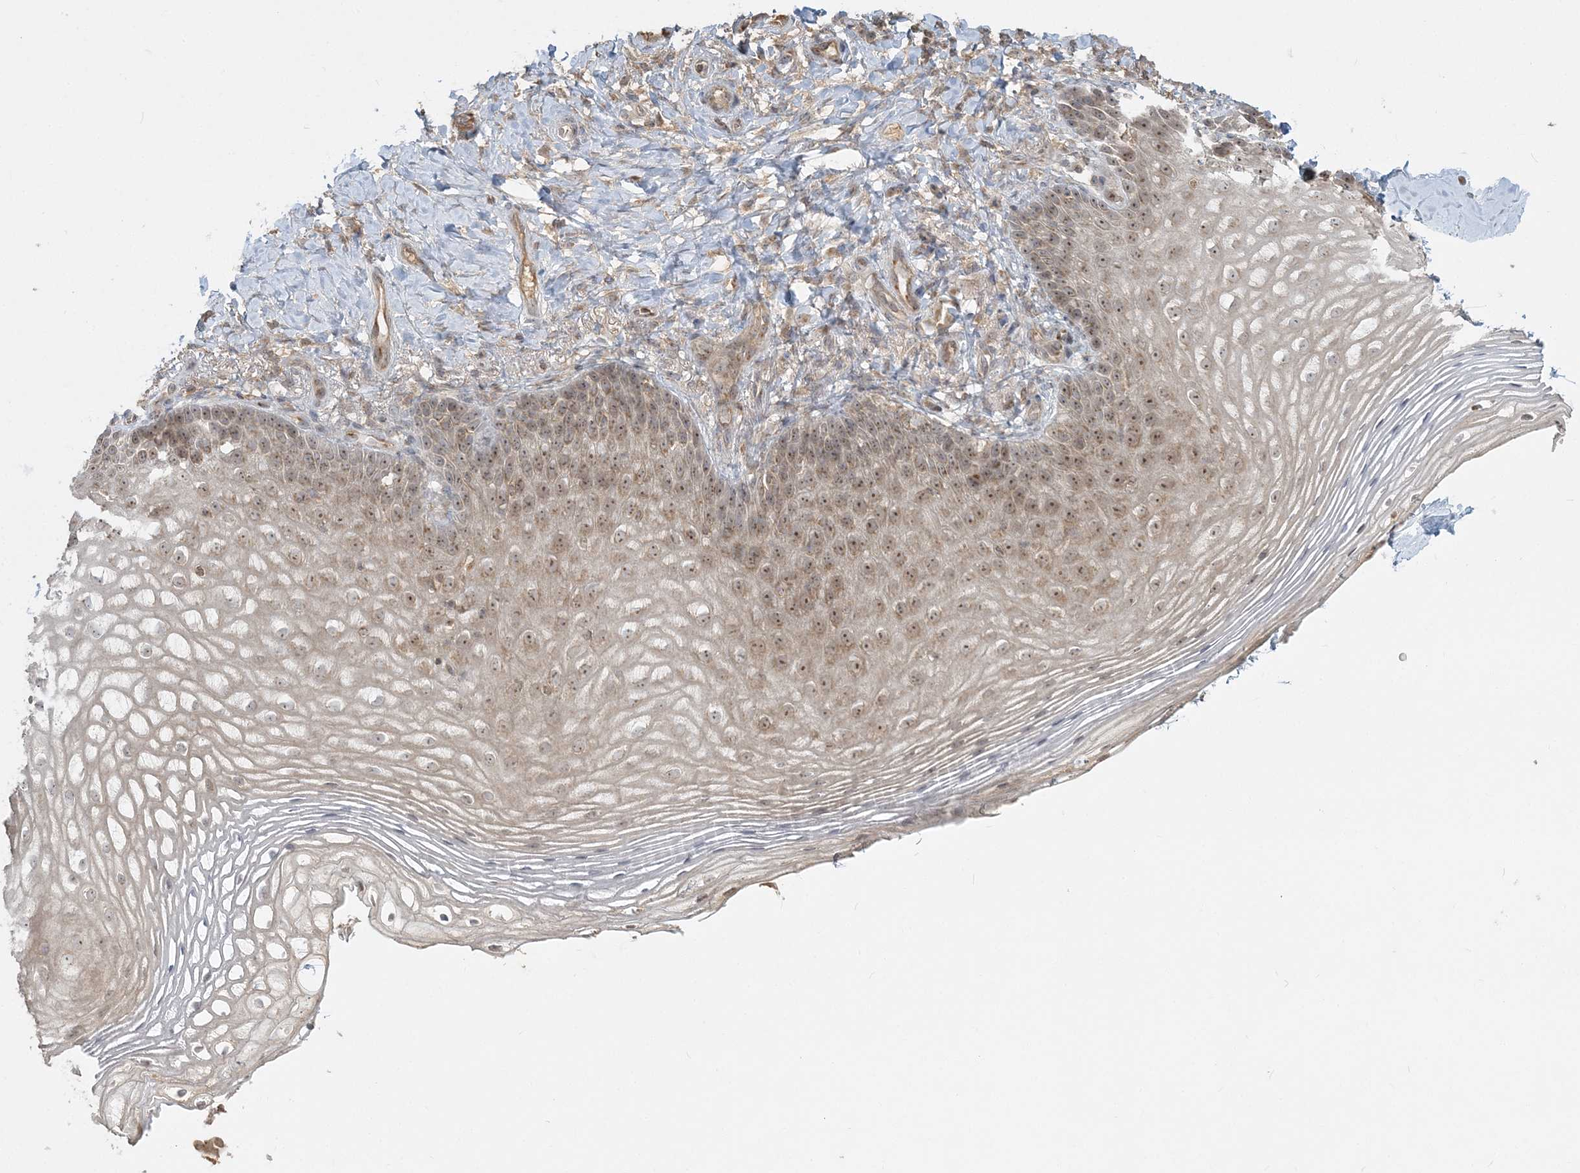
{"staining": {"intensity": "moderate", "quantity": "25%-75%", "location": "nuclear"}, "tissue": "vagina", "cell_type": "Squamous epithelial cells", "image_type": "normal", "snomed": [{"axis": "morphology", "description": "Normal tissue, NOS"}, {"axis": "topography", "description": "Vagina"}], "caption": "Protein analysis of normal vagina shows moderate nuclear staining in about 25%-75% of squamous epithelial cells. The protein is stained brown, and the nuclei are stained in blue (DAB (3,3'-diaminobenzidine) IHC with brightfield microscopy, high magnification).", "gene": "AP1AR", "patient": {"sex": "female", "age": 60}}